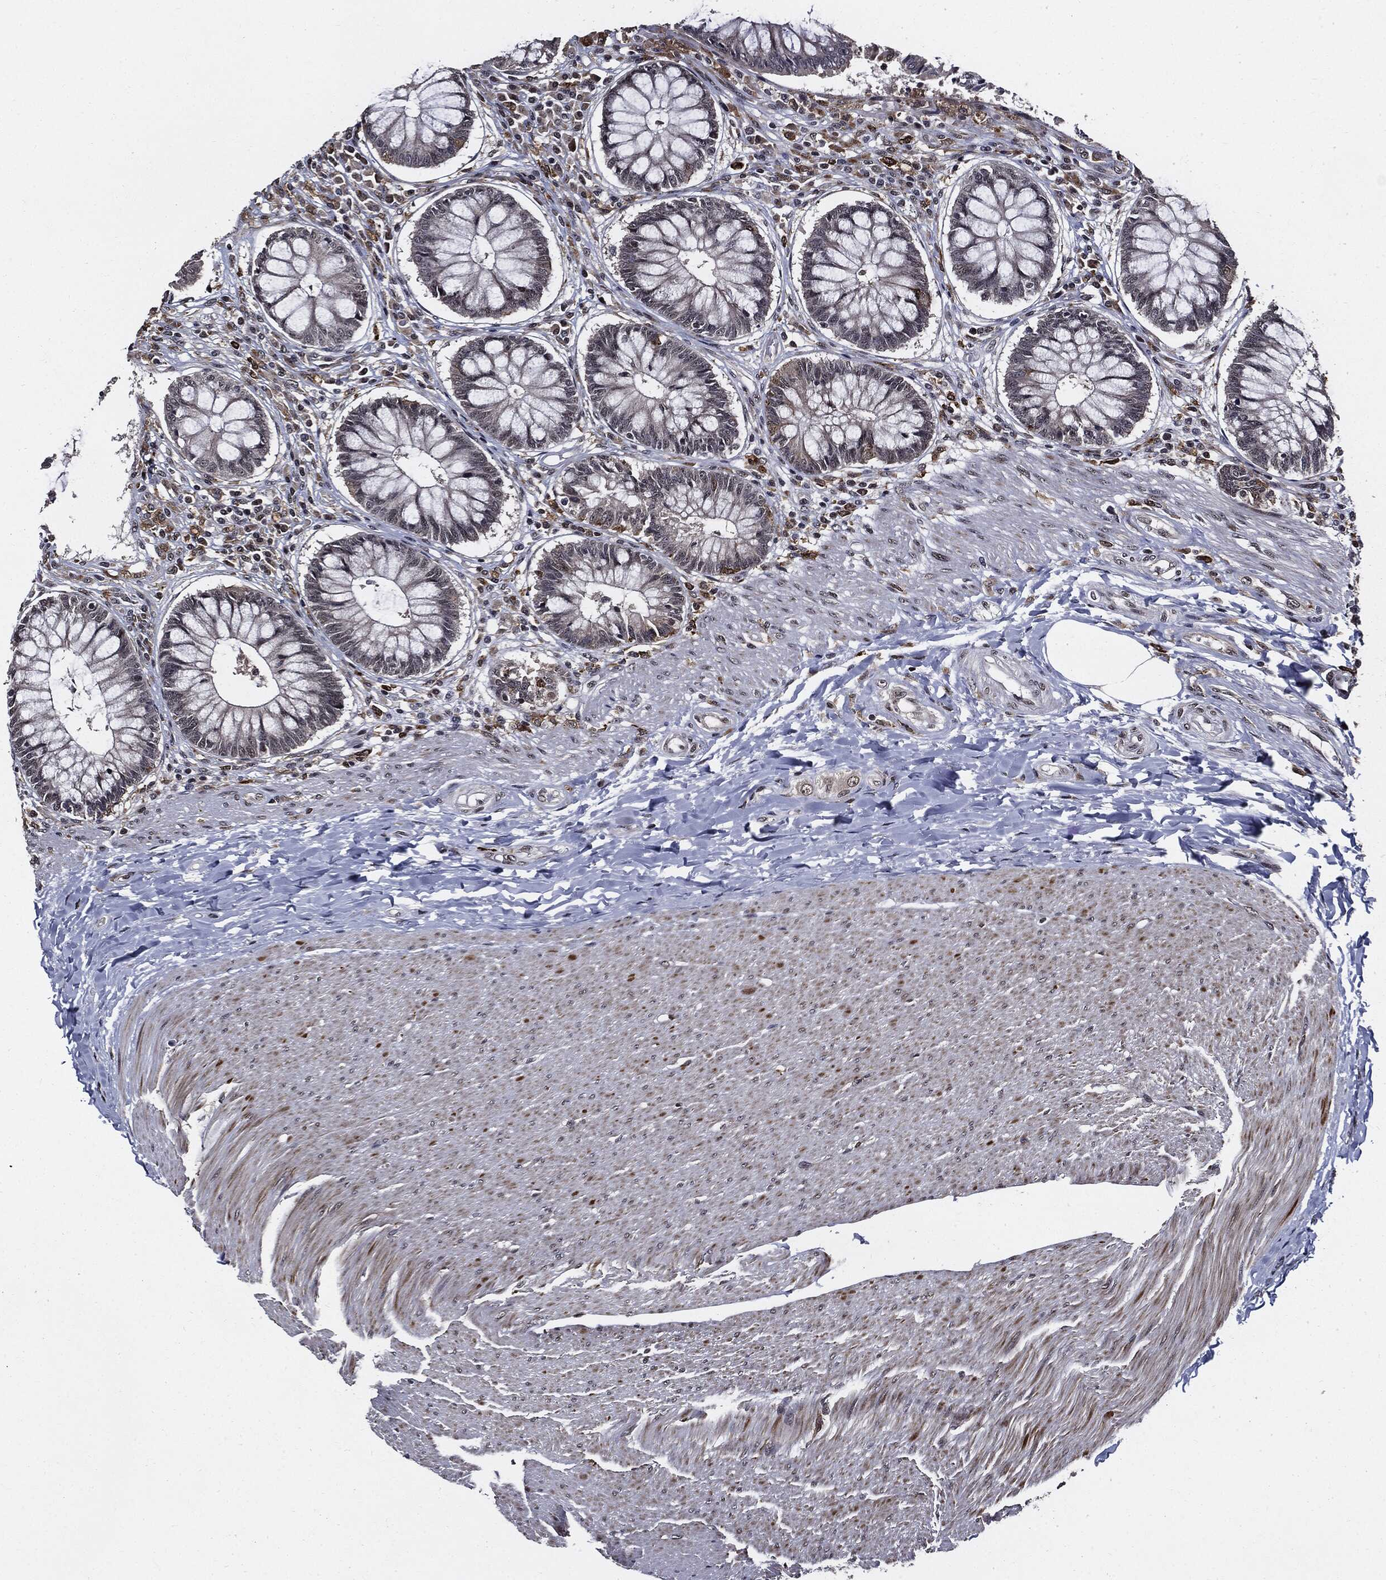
{"staining": {"intensity": "moderate", "quantity": "25%-75%", "location": "nuclear"}, "tissue": "rectum", "cell_type": "Glandular cells", "image_type": "normal", "snomed": [{"axis": "morphology", "description": "Normal tissue, NOS"}, {"axis": "topography", "description": "Rectum"}], "caption": "Unremarkable rectum was stained to show a protein in brown. There is medium levels of moderate nuclear positivity in about 25%-75% of glandular cells. (brown staining indicates protein expression, while blue staining denotes nuclei).", "gene": "SUGT1", "patient": {"sex": "female", "age": 58}}